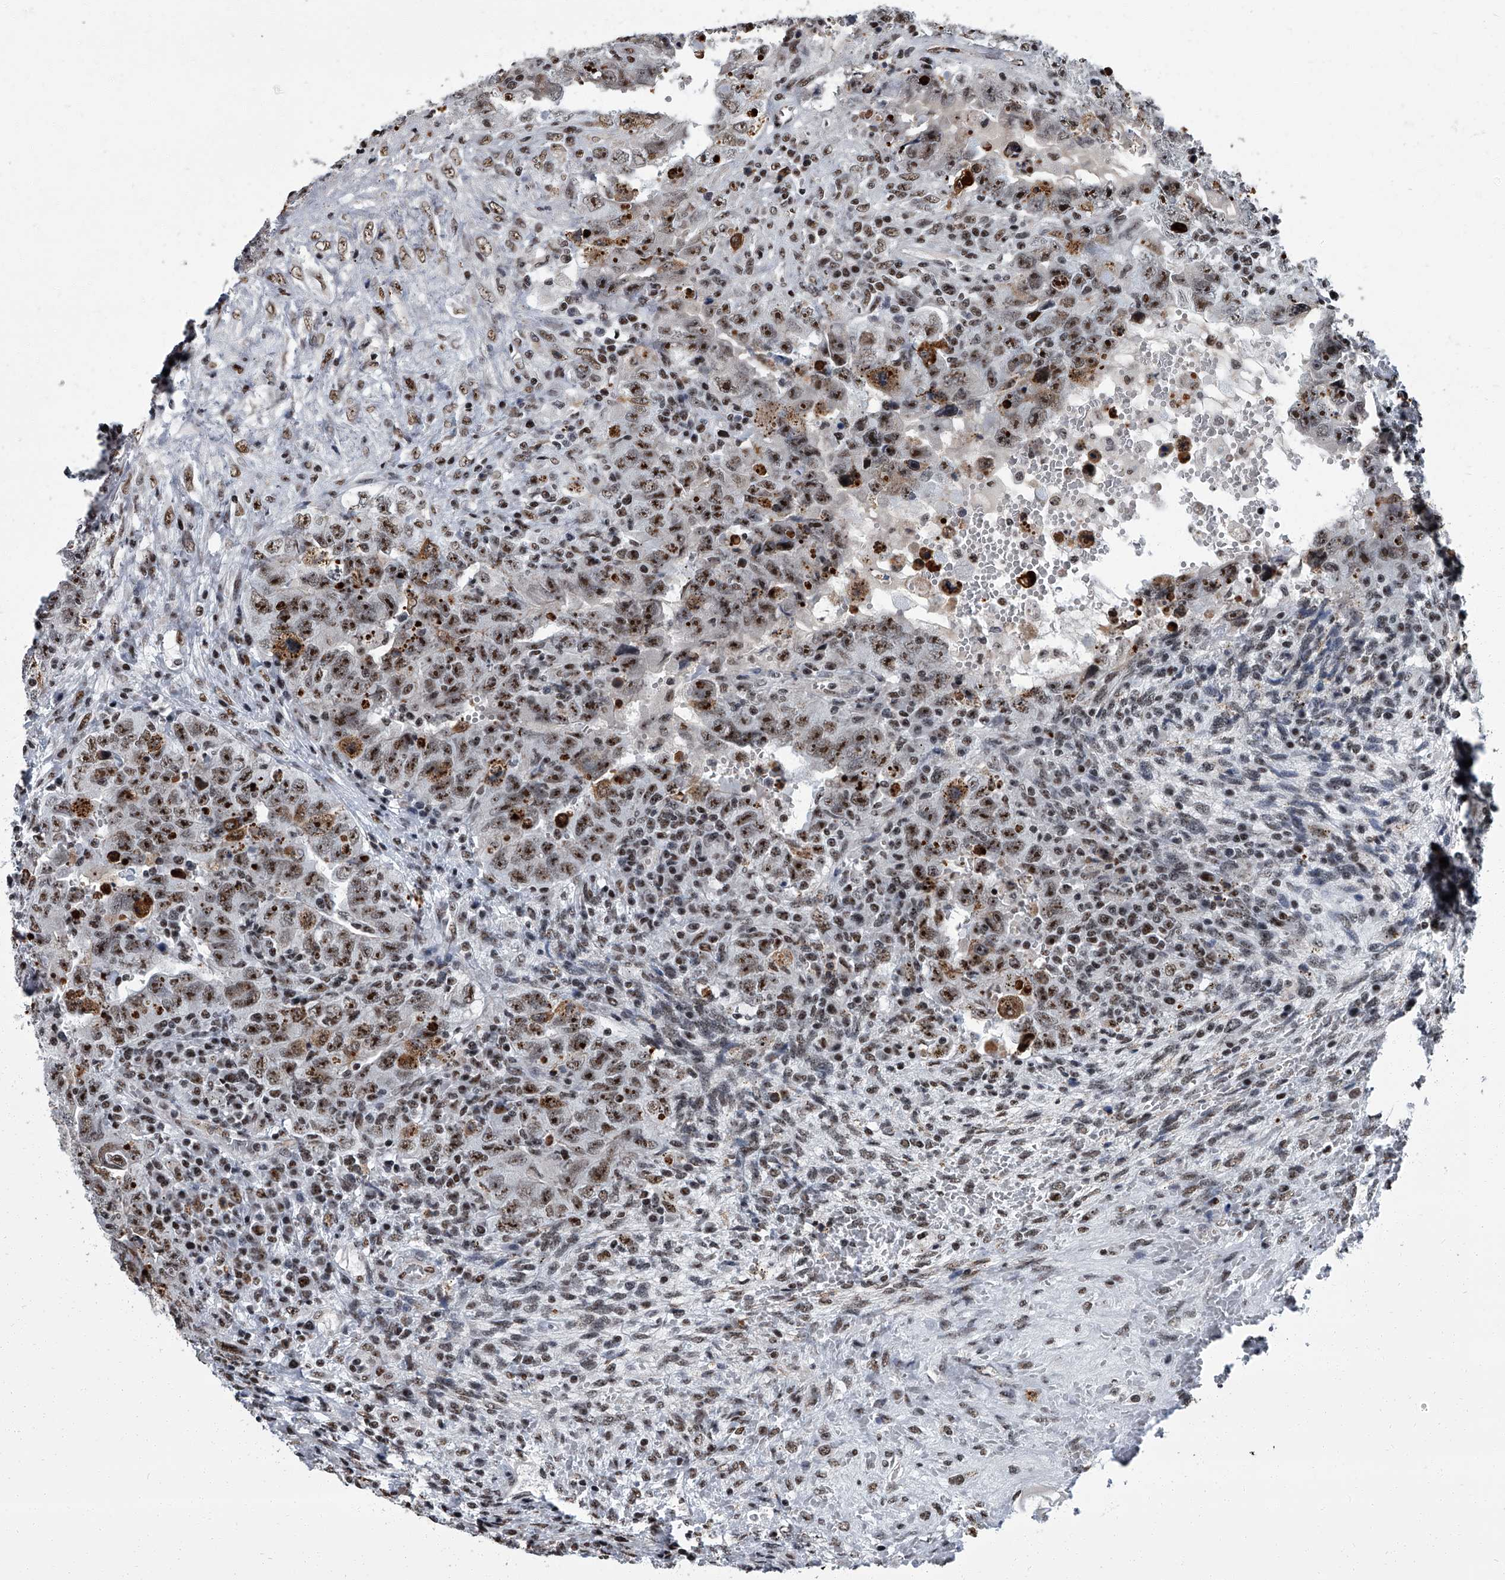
{"staining": {"intensity": "moderate", "quantity": "25%-75%", "location": "cytoplasmic/membranous,nuclear"}, "tissue": "testis cancer", "cell_type": "Tumor cells", "image_type": "cancer", "snomed": [{"axis": "morphology", "description": "Carcinoma, Embryonal, NOS"}, {"axis": "topography", "description": "Testis"}], "caption": "The histopathology image demonstrates a brown stain indicating the presence of a protein in the cytoplasmic/membranous and nuclear of tumor cells in embryonal carcinoma (testis).", "gene": "ZNF518B", "patient": {"sex": "male", "age": 26}}